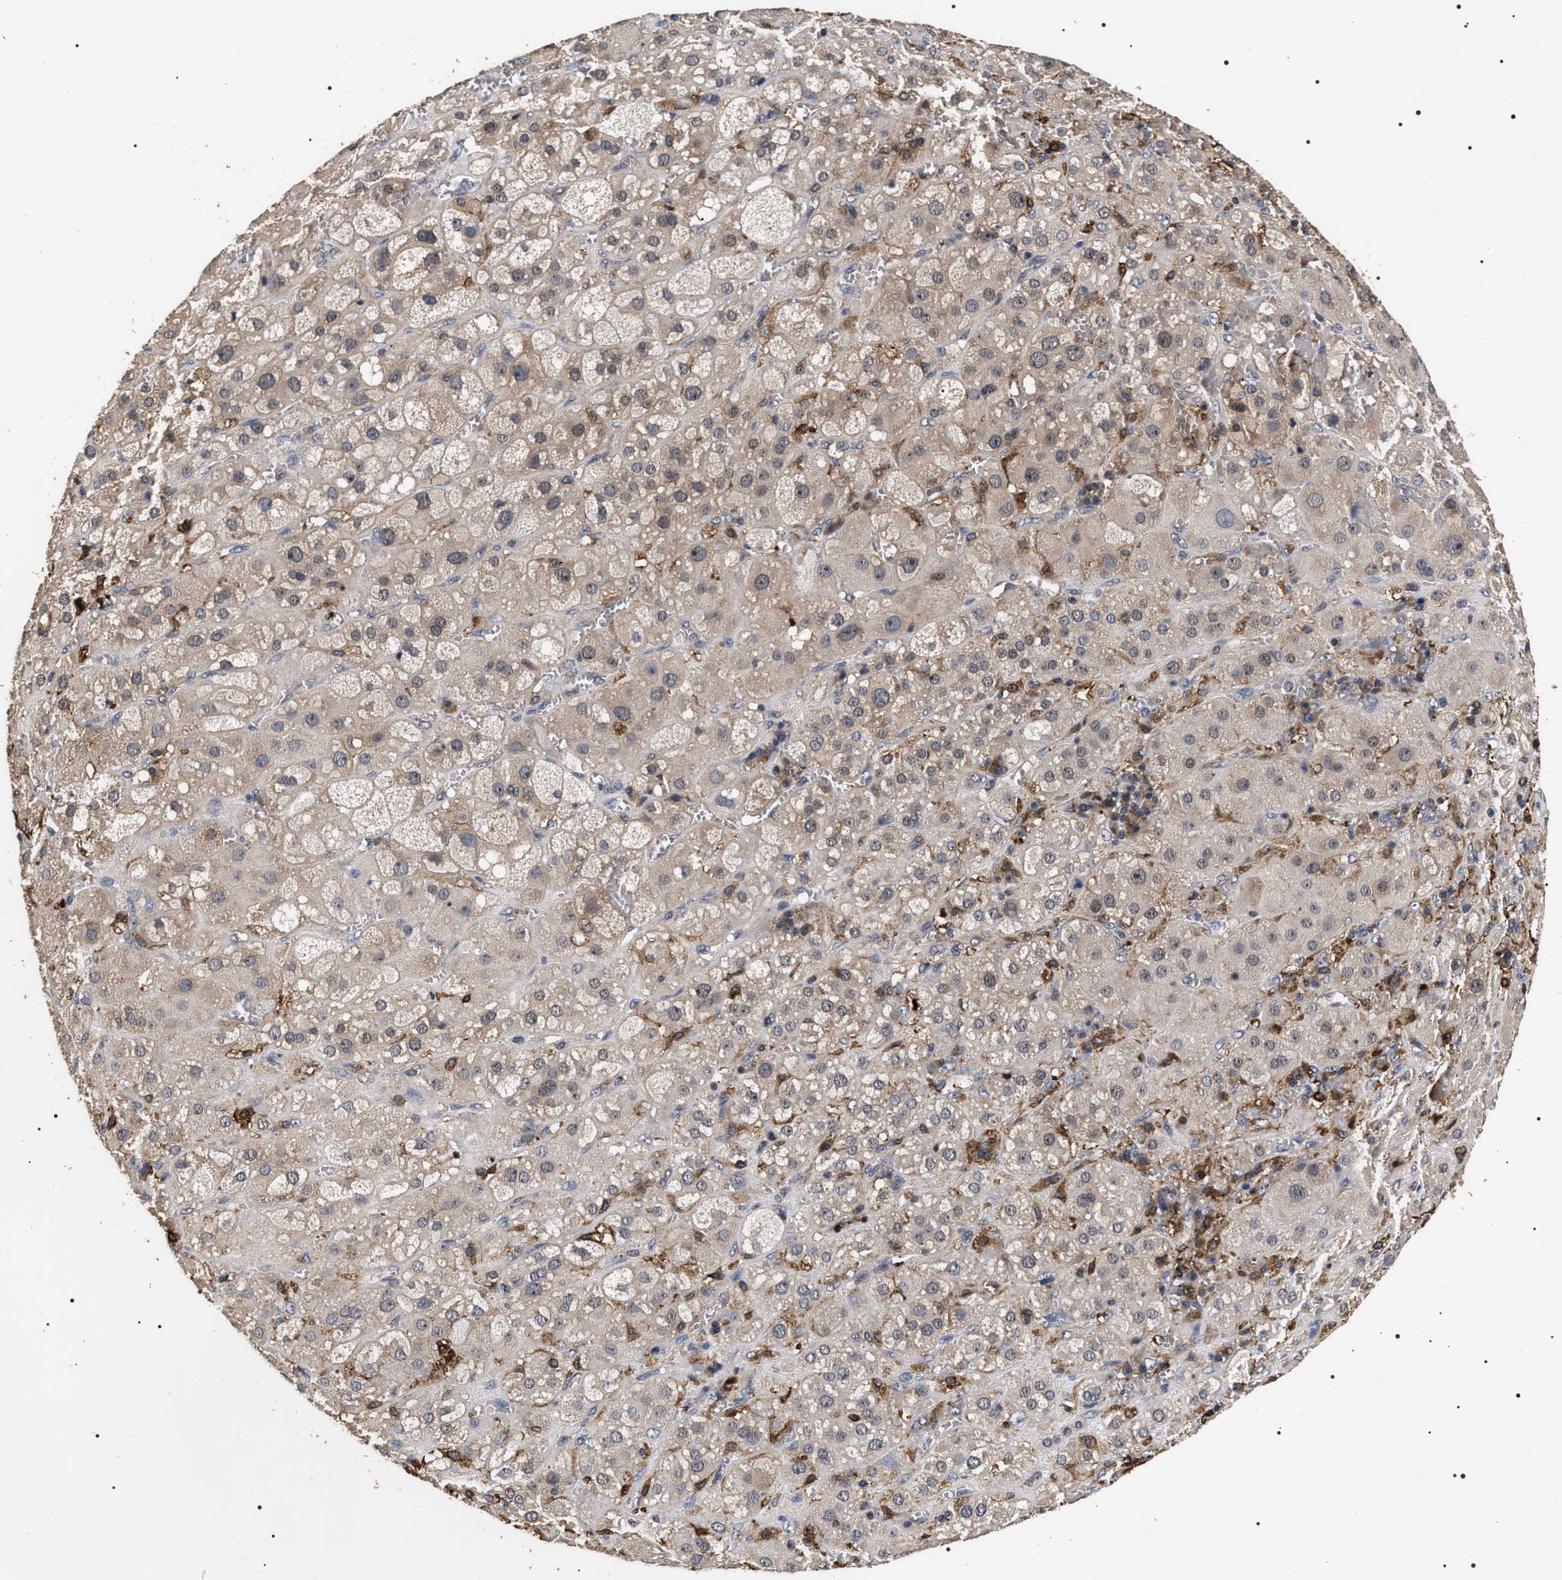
{"staining": {"intensity": "moderate", "quantity": ">75%", "location": "cytoplasmic/membranous"}, "tissue": "adrenal gland", "cell_type": "Glandular cells", "image_type": "normal", "snomed": [{"axis": "morphology", "description": "Normal tissue, NOS"}, {"axis": "topography", "description": "Adrenal gland"}], "caption": "This is a micrograph of immunohistochemistry (IHC) staining of benign adrenal gland, which shows moderate positivity in the cytoplasmic/membranous of glandular cells.", "gene": "UPF3A", "patient": {"sex": "female", "age": 47}}